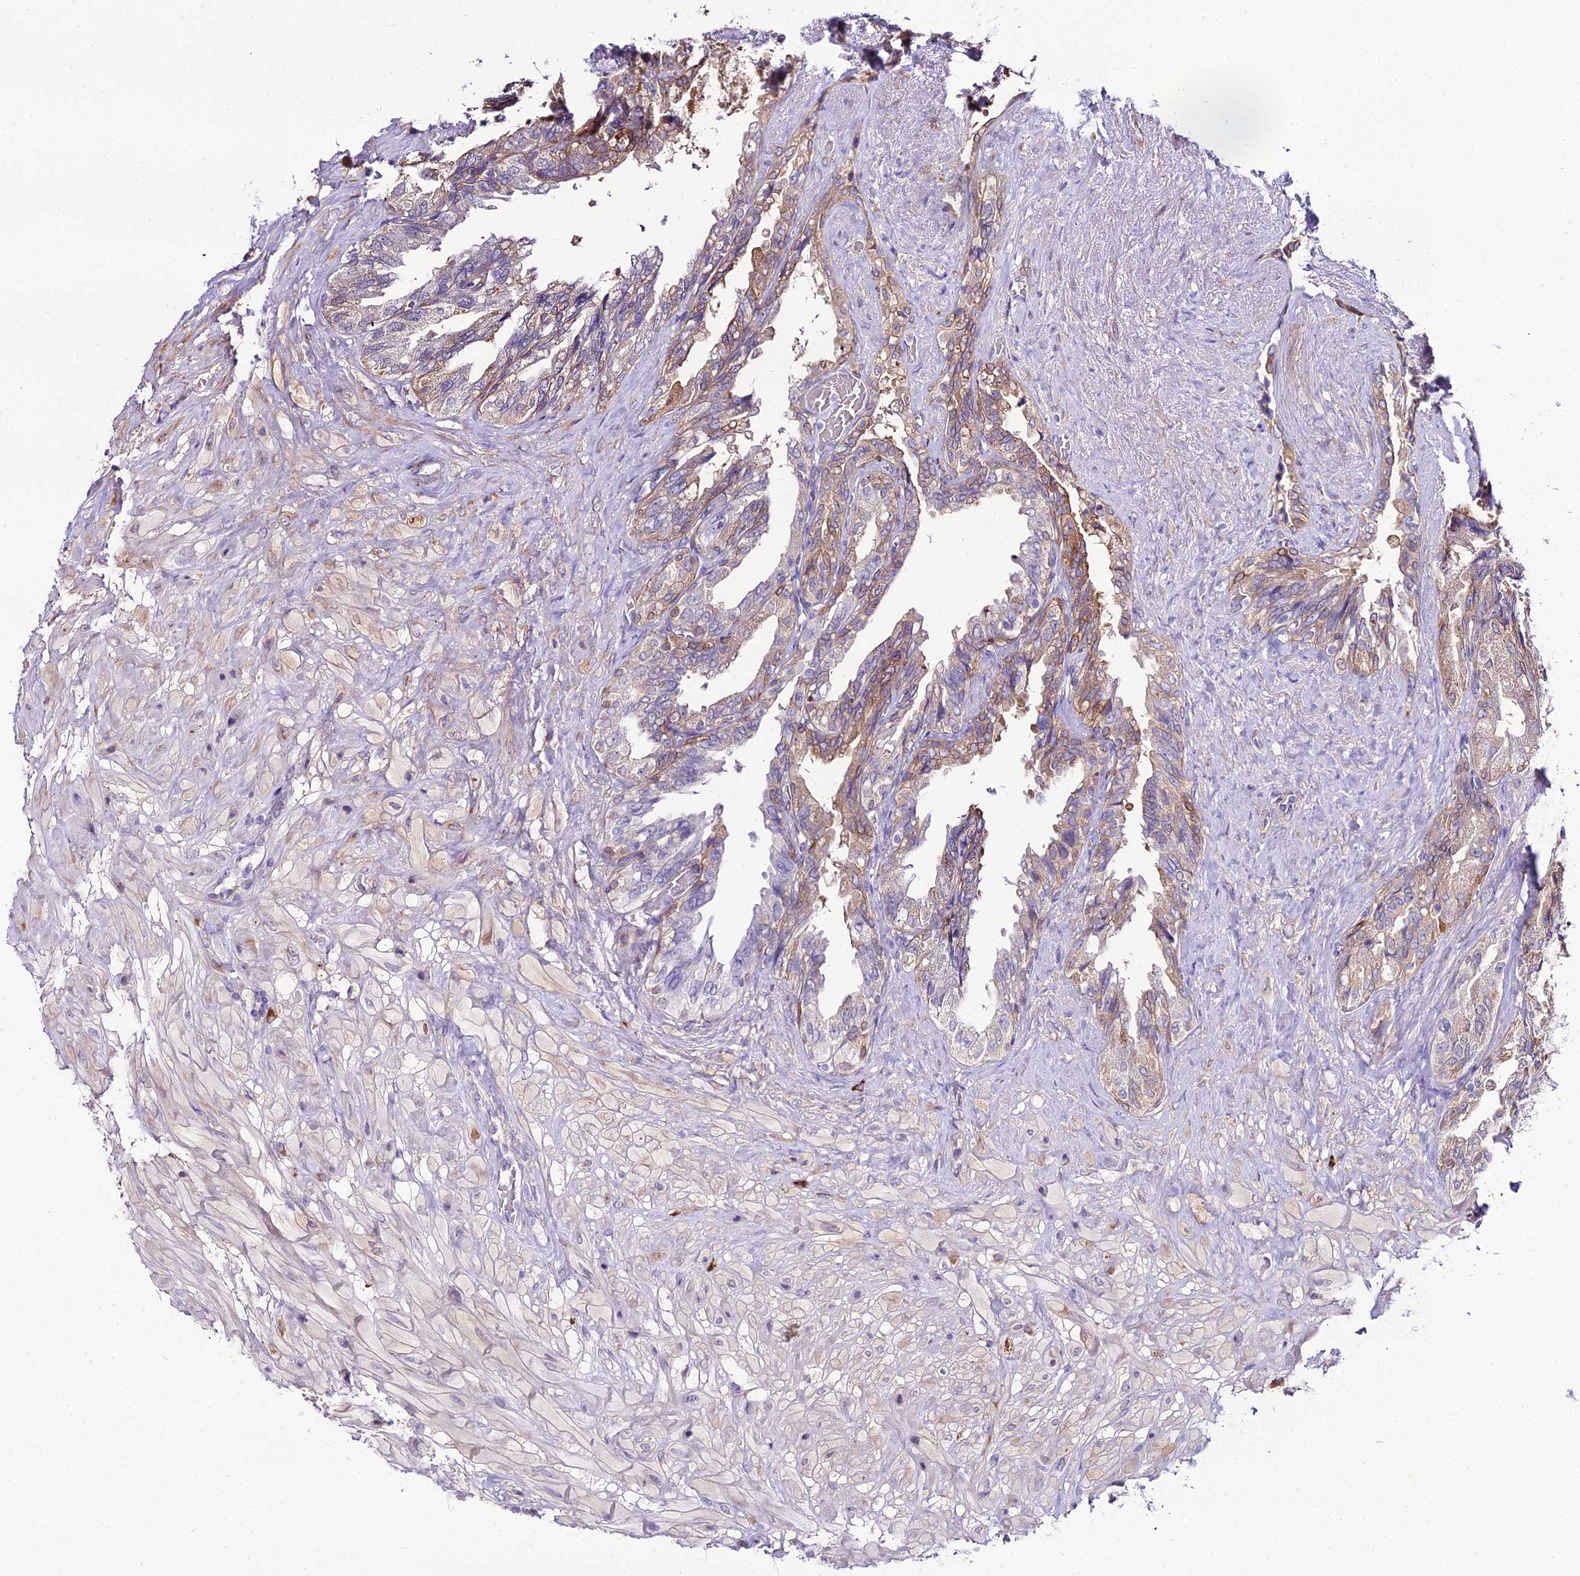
{"staining": {"intensity": "moderate", "quantity": "<25%", "location": "cytoplasmic/membranous"}, "tissue": "seminal vesicle", "cell_type": "Glandular cells", "image_type": "normal", "snomed": [{"axis": "morphology", "description": "Normal tissue, NOS"}, {"axis": "topography", "description": "Seminal veicle"}, {"axis": "topography", "description": "Peripheral nerve tissue"}], "caption": "A low amount of moderate cytoplasmic/membranous staining is identified in about <25% of glandular cells in unremarkable seminal vesicle.", "gene": "MB21D2", "patient": {"sex": "male", "age": 60}}